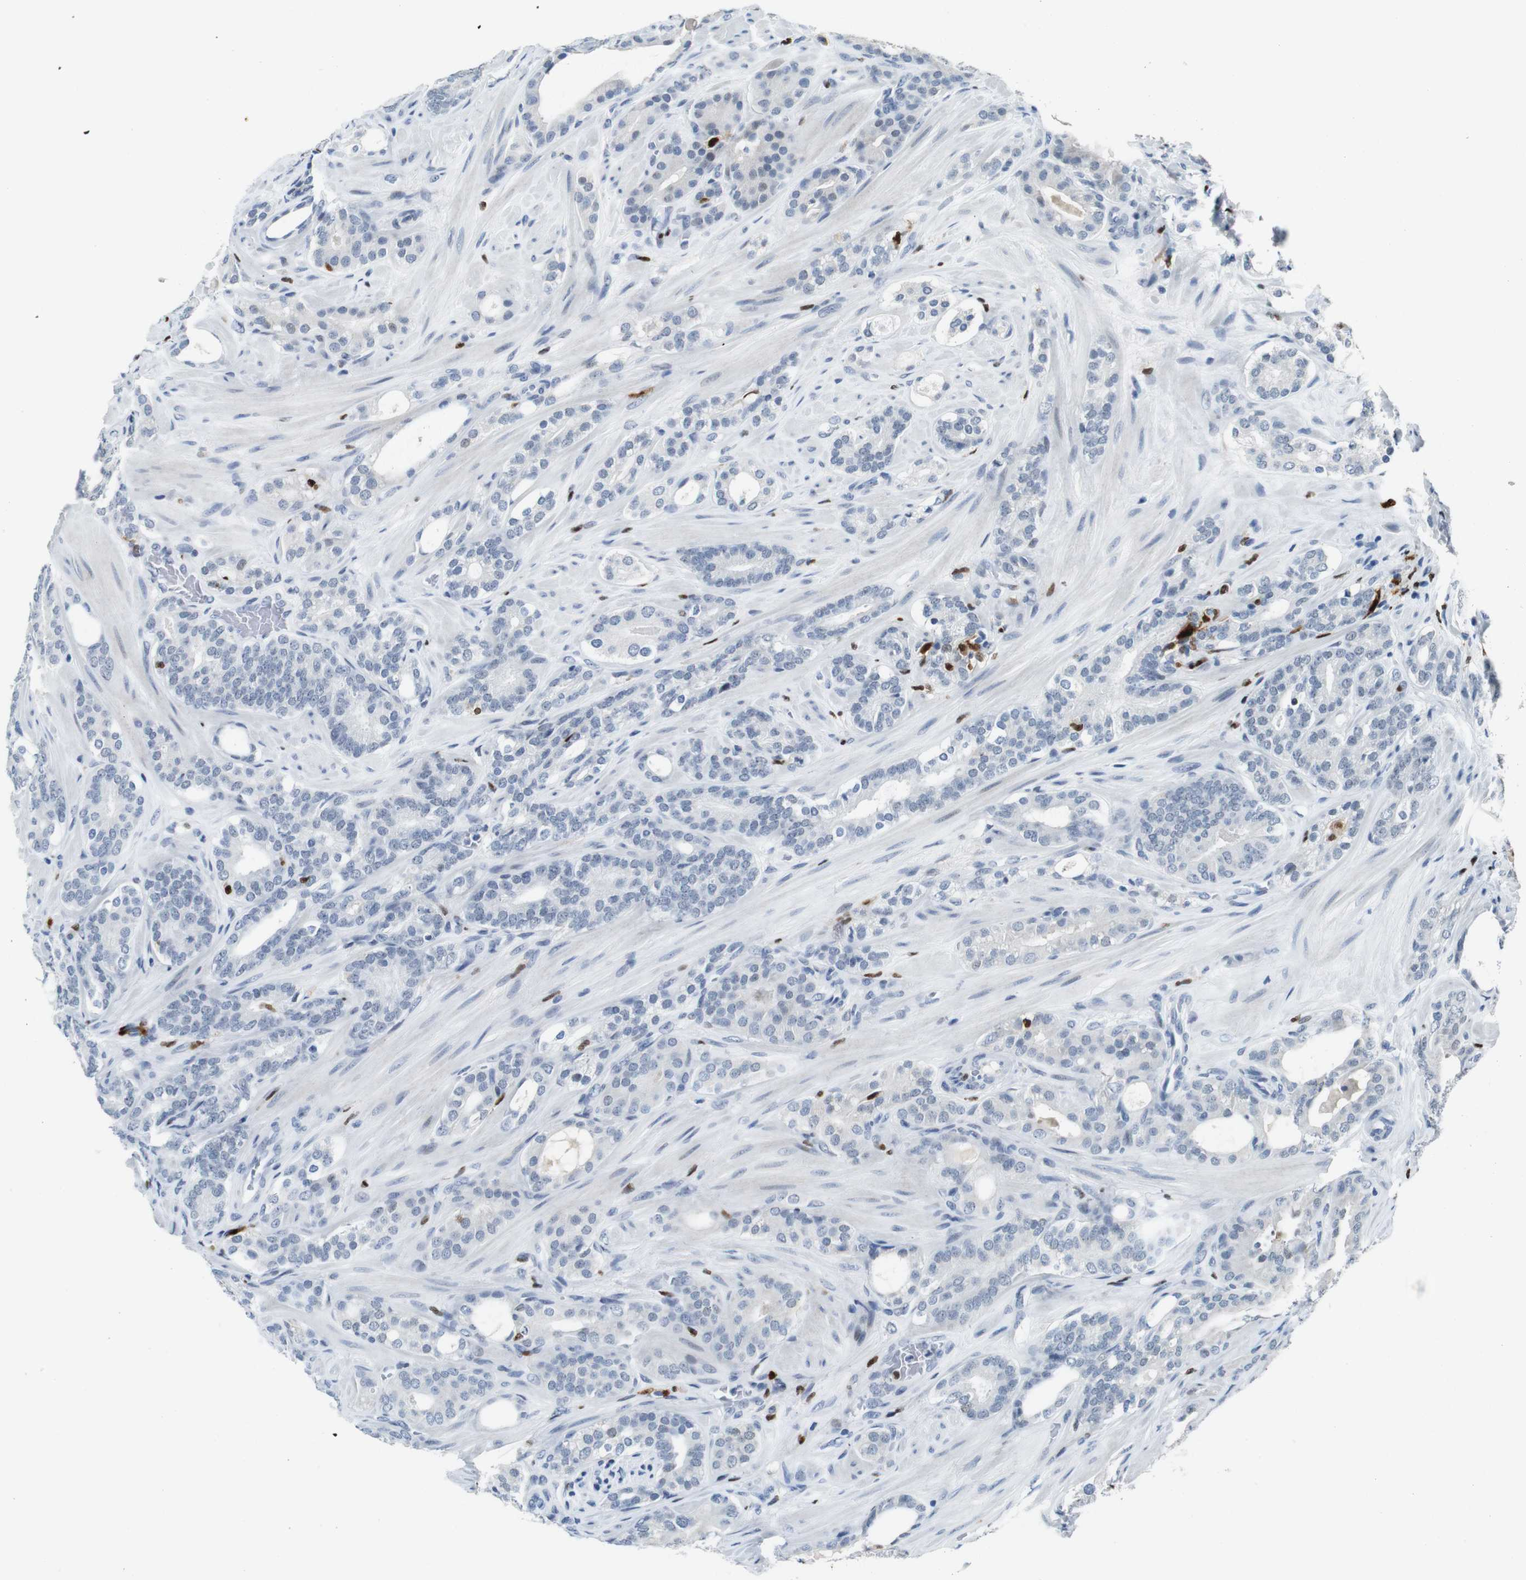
{"staining": {"intensity": "negative", "quantity": "none", "location": "none"}, "tissue": "prostate cancer", "cell_type": "Tumor cells", "image_type": "cancer", "snomed": [{"axis": "morphology", "description": "Adenocarcinoma, Low grade"}, {"axis": "topography", "description": "Prostate"}], "caption": "Immunohistochemistry (IHC) of adenocarcinoma (low-grade) (prostate) exhibits no expression in tumor cells.", "gene": "IRF8", "patient": {"sex": "male", "age": 63}}